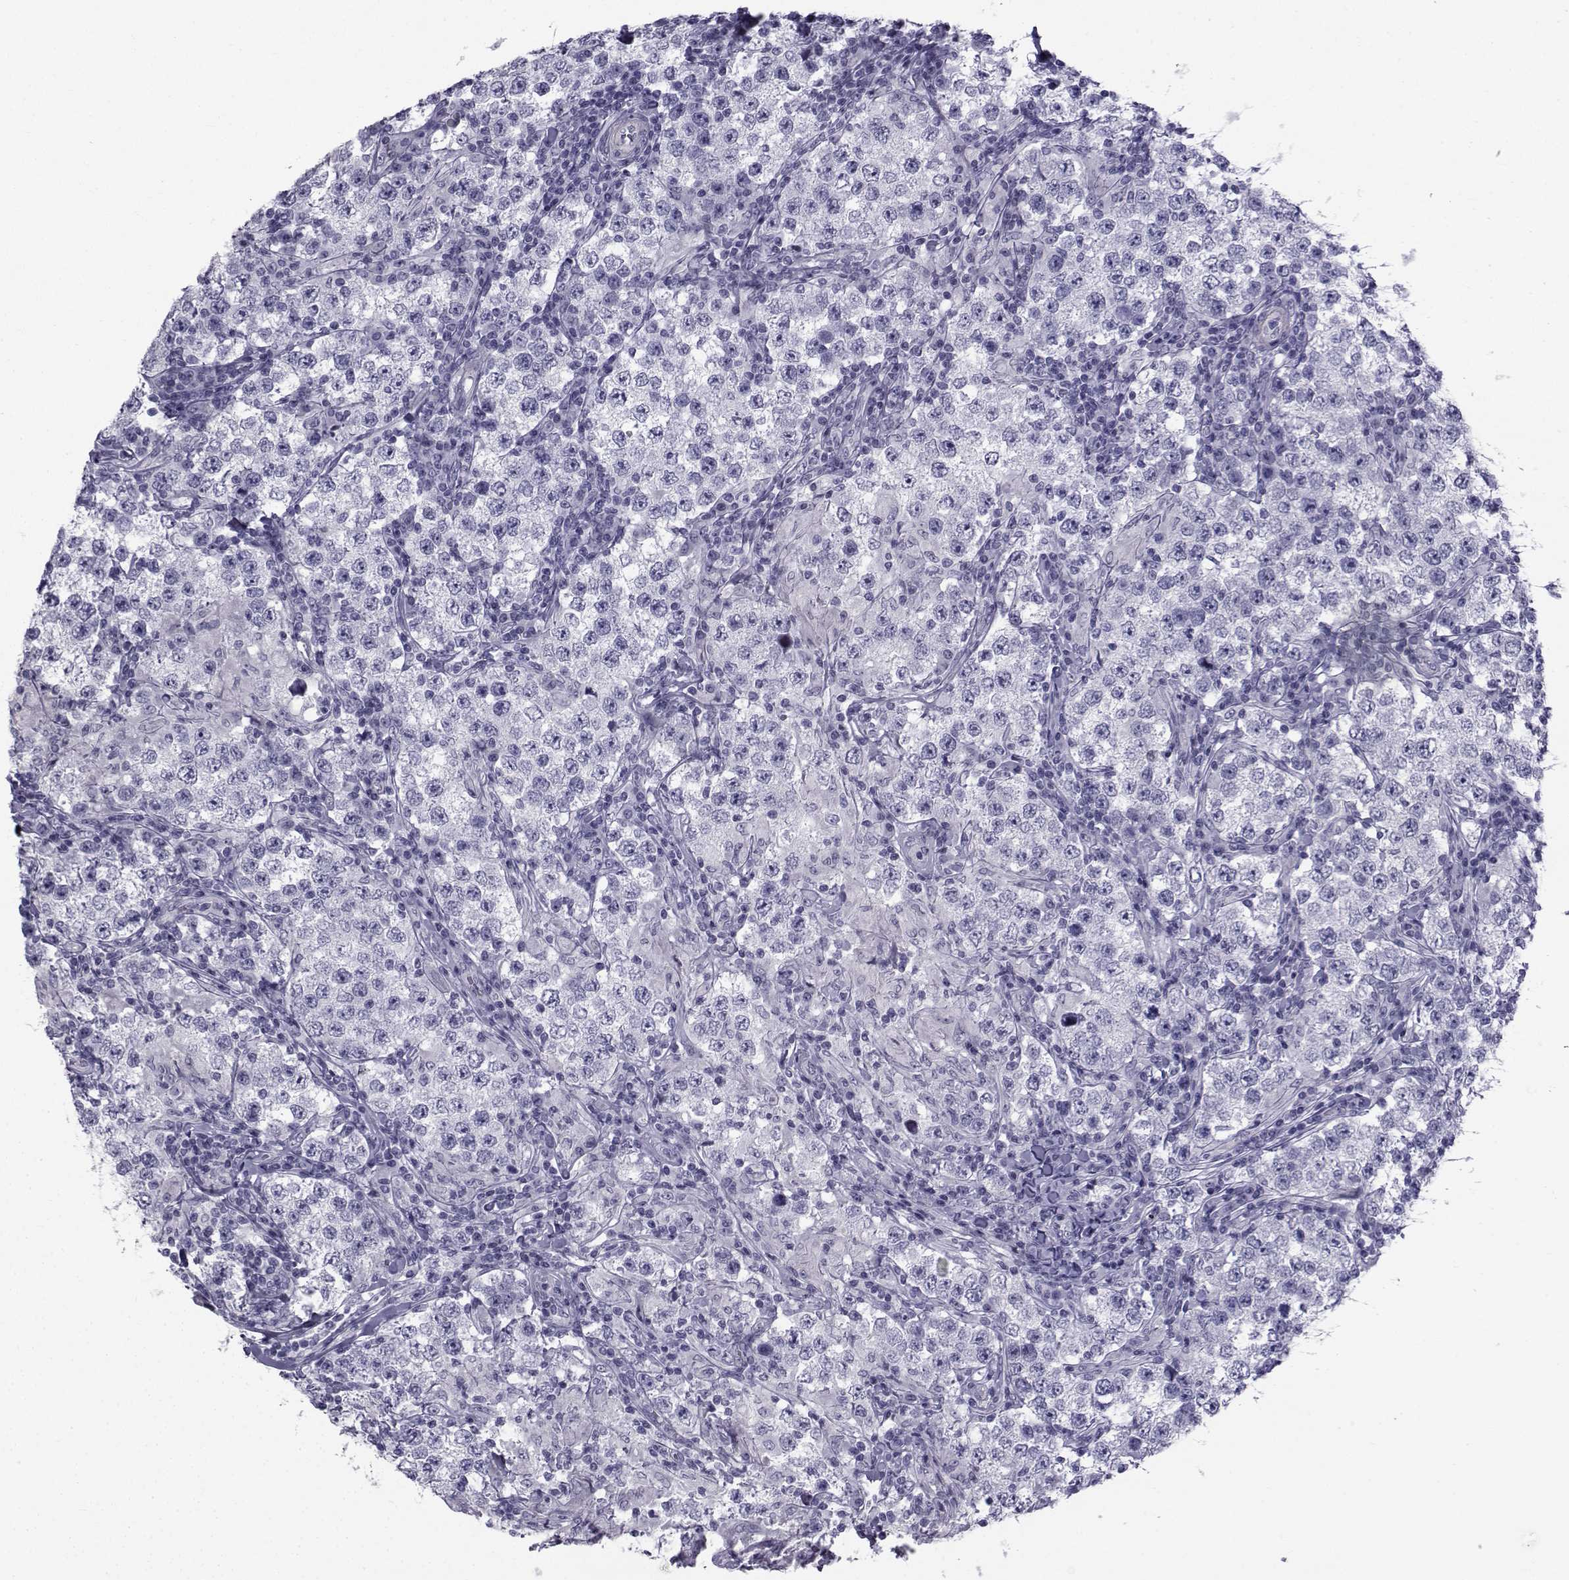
{"staining": {"intensity": "negative", "quantity": "none", "location": "none"}, "tissue": "testis cancer", "cell_type": "Tumor cells", "image_type": "cancer", "snomed": [{"axis": "morphology", "description": "Seminoma, NOS"}, {"axis": "morphology", "description": "Carcinoma, Embryonal, NOS"}, {"axis": "topography", "description": "Testis"}], "caption": "Tumor cells show no significant protein positivity in testis cancer. Brightfield microscopy of immunohistochemistry stained with DAB (brown) and hematoxylin (blue), captured at high magnification.", "gene": "SPANXD", "patient": {"sex": "male", "age": 41}}